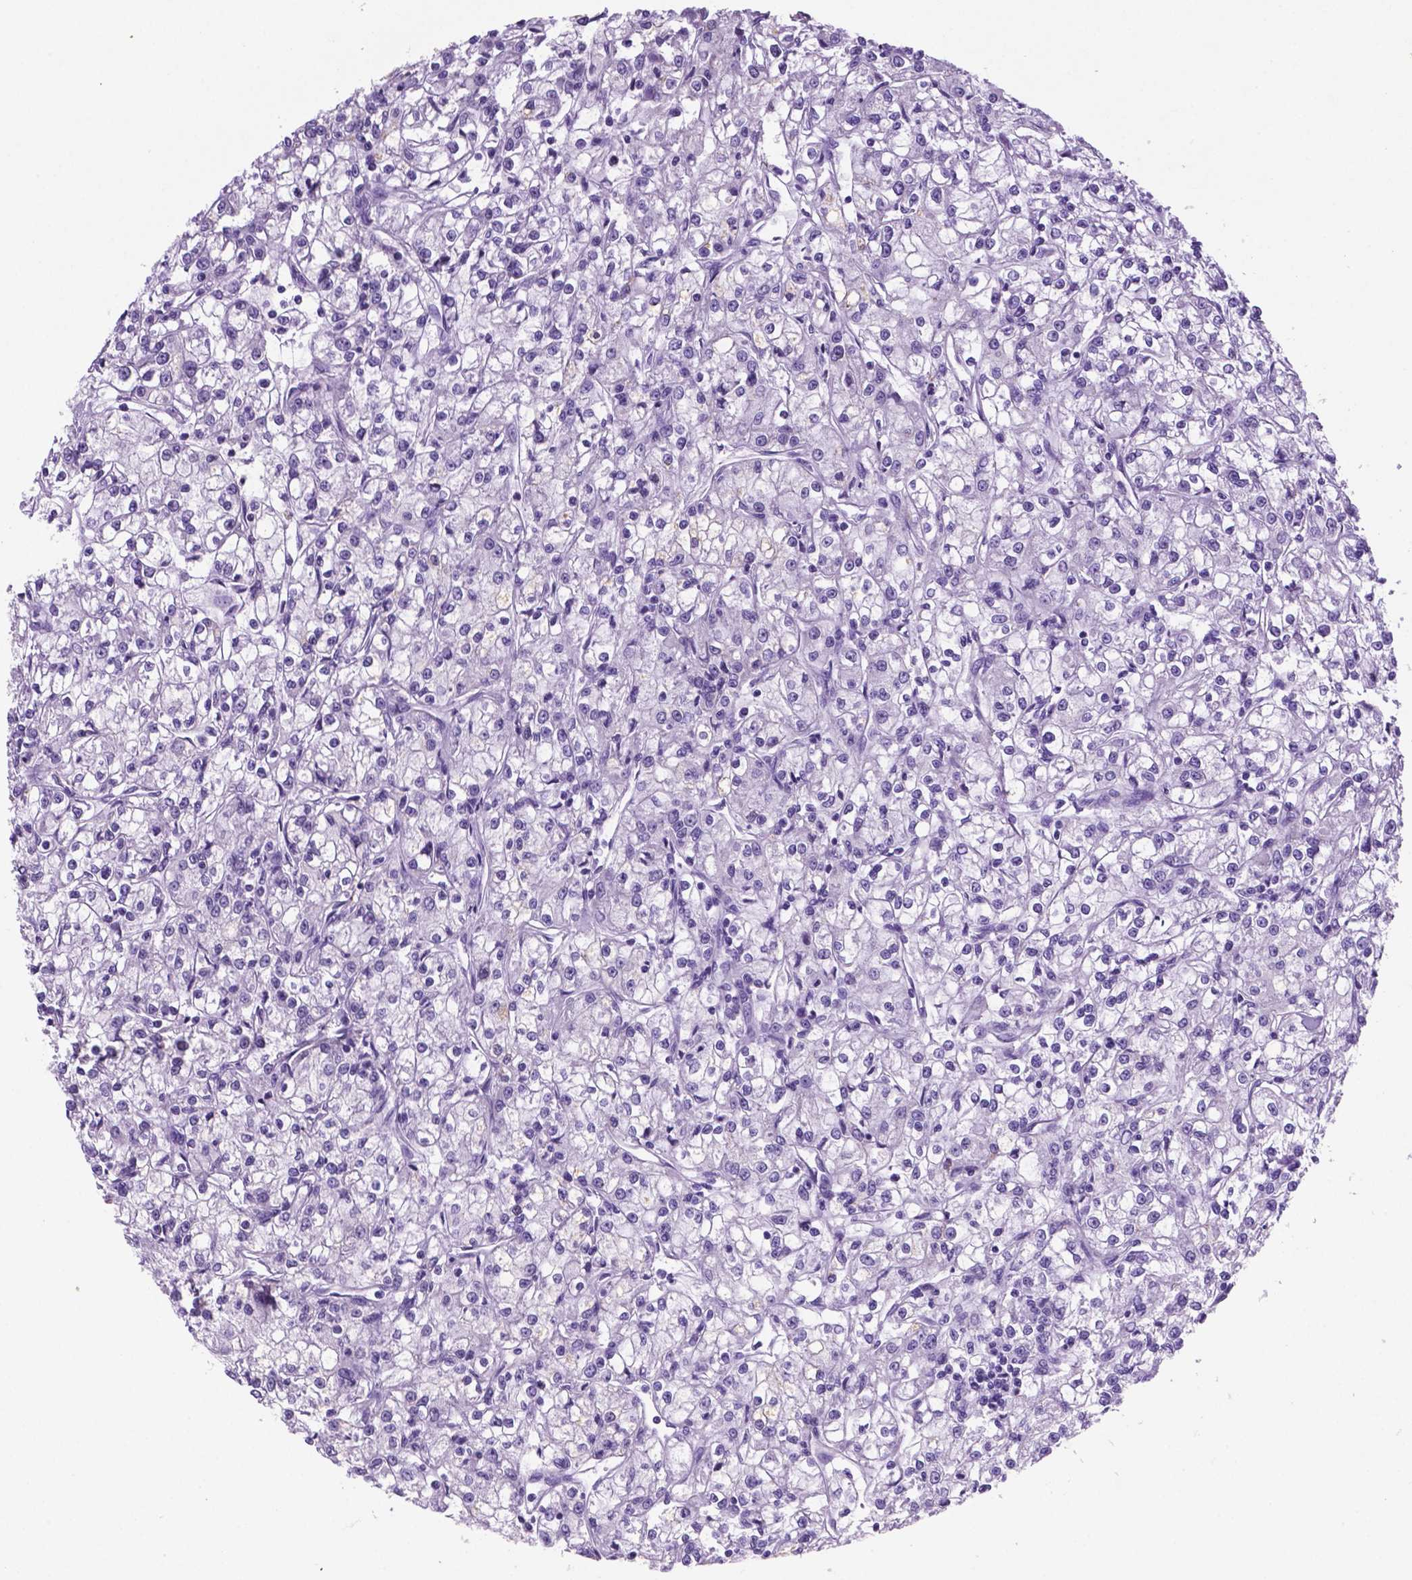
{"staining": {"intensity": "negative", "quantity": "none", "location": "none"}, "tissue": "renal cancer", "cell_type": "Tumor cells", "image_type": "cancer", "snomed": [{"axis": "morphology", "description": "Adenocarcinoma, NOS"}, {"axis": "topography", "description": "Kidney"}], "caption": "Image shows no protein staining in tumor cells of renal cancer (adenocarcinoma) tissue.", "gene": "C18orf21", "patient": {"sex": "female", "age": 59}}